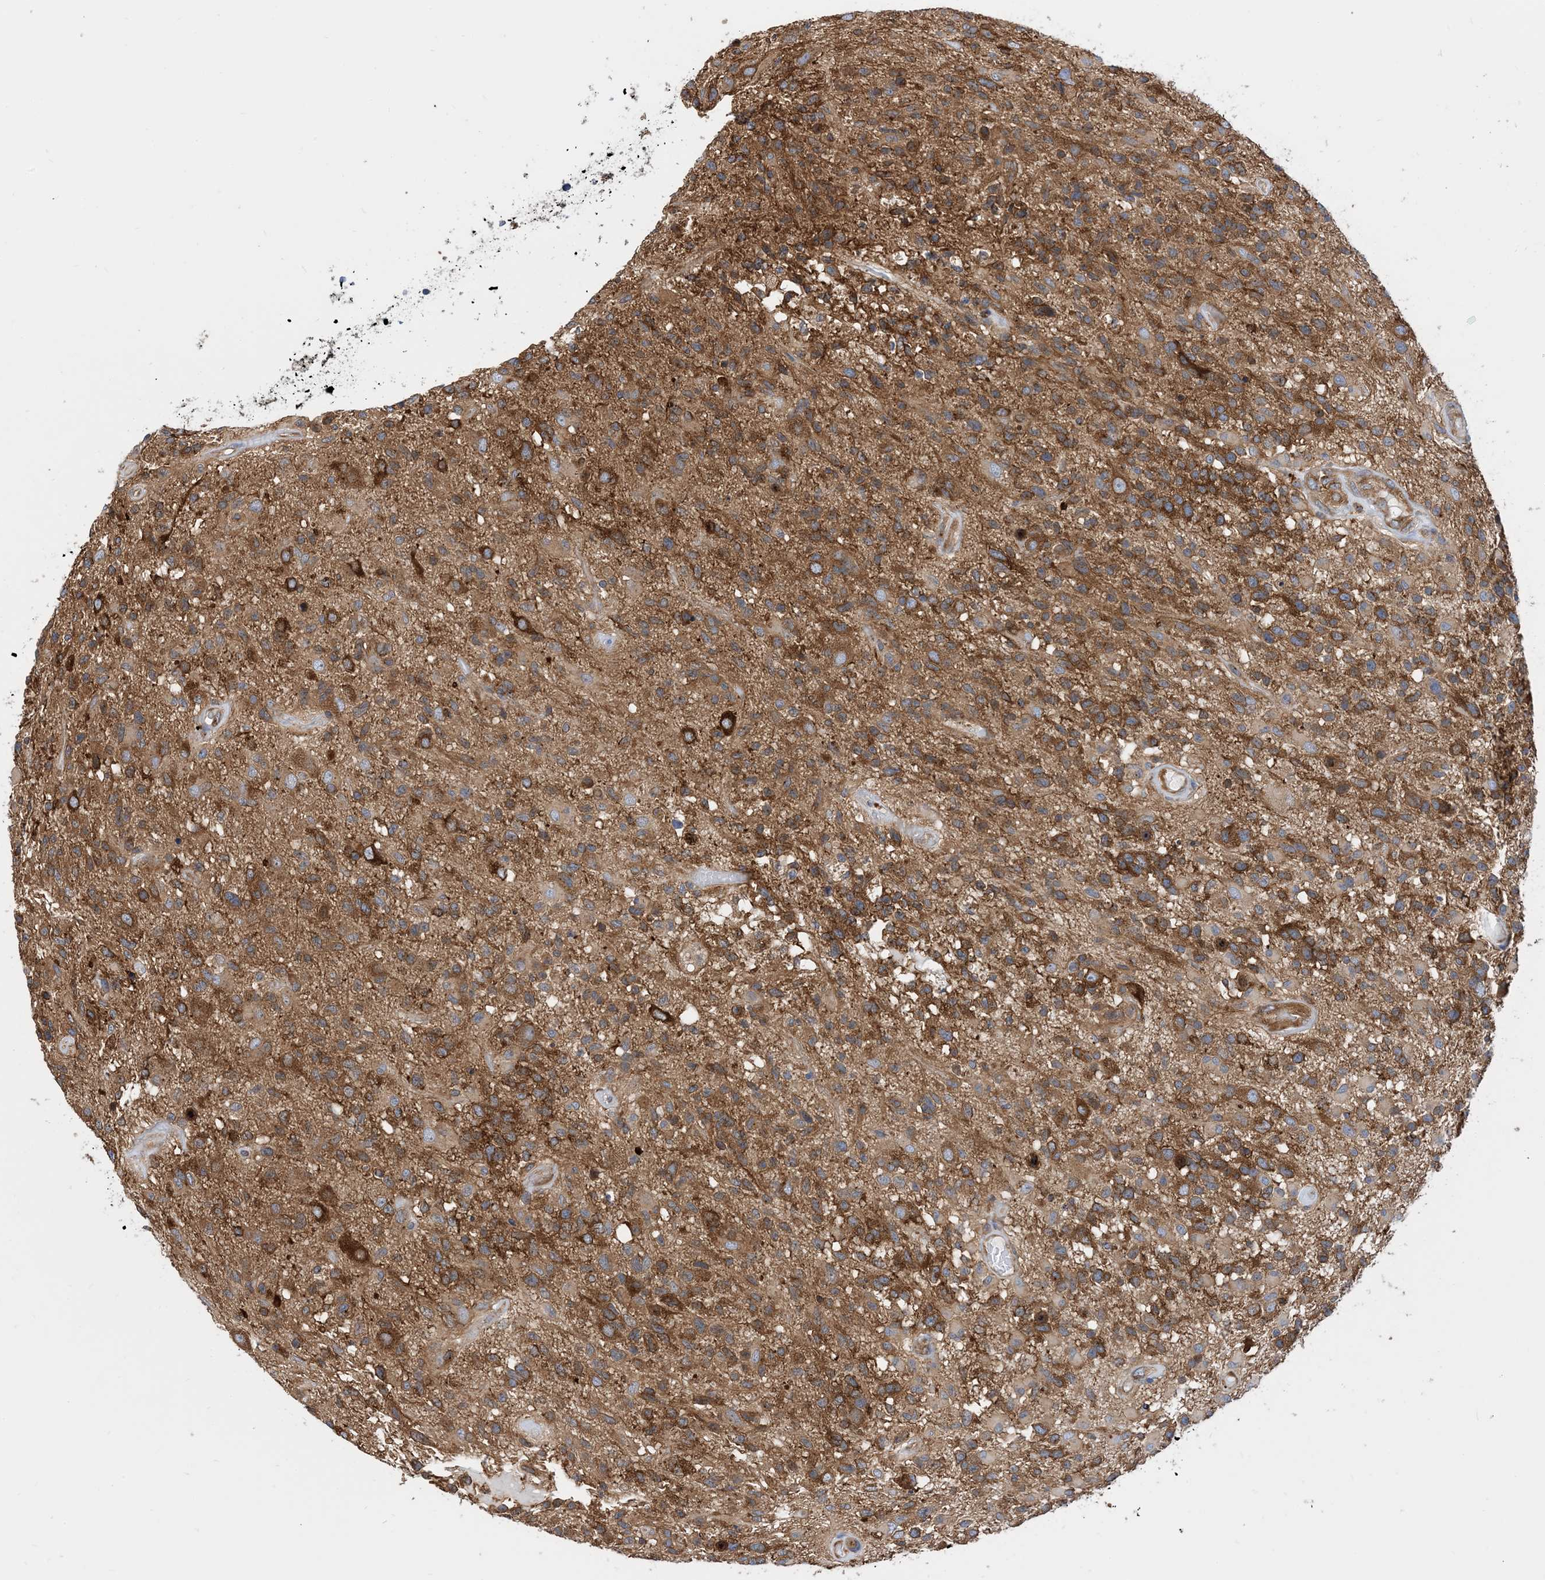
{"staining": {"intensity": "moderate", "quantity": ">75%", "location": "cytoplasmic/membranous"}, "tissue": "glioma", "cell_type": "Tumor cells", "image_type": "cancer", "snomed": [{"axis": "morphology", "description": "Glioma, malignant, High grade"}, {"axis": "morphology", "description": "Glioblastoma, NOS"}, {"axis": "topography", "description": "Brain"}], "caption": "Protein staining displays moderate cytoplasmic/membranous expression in about >75% of tumor cells in glioma. Nuclei are stained in blue.", "gene": "DYNC1LI1", "patient": {"sex": "male", "age": 60}}